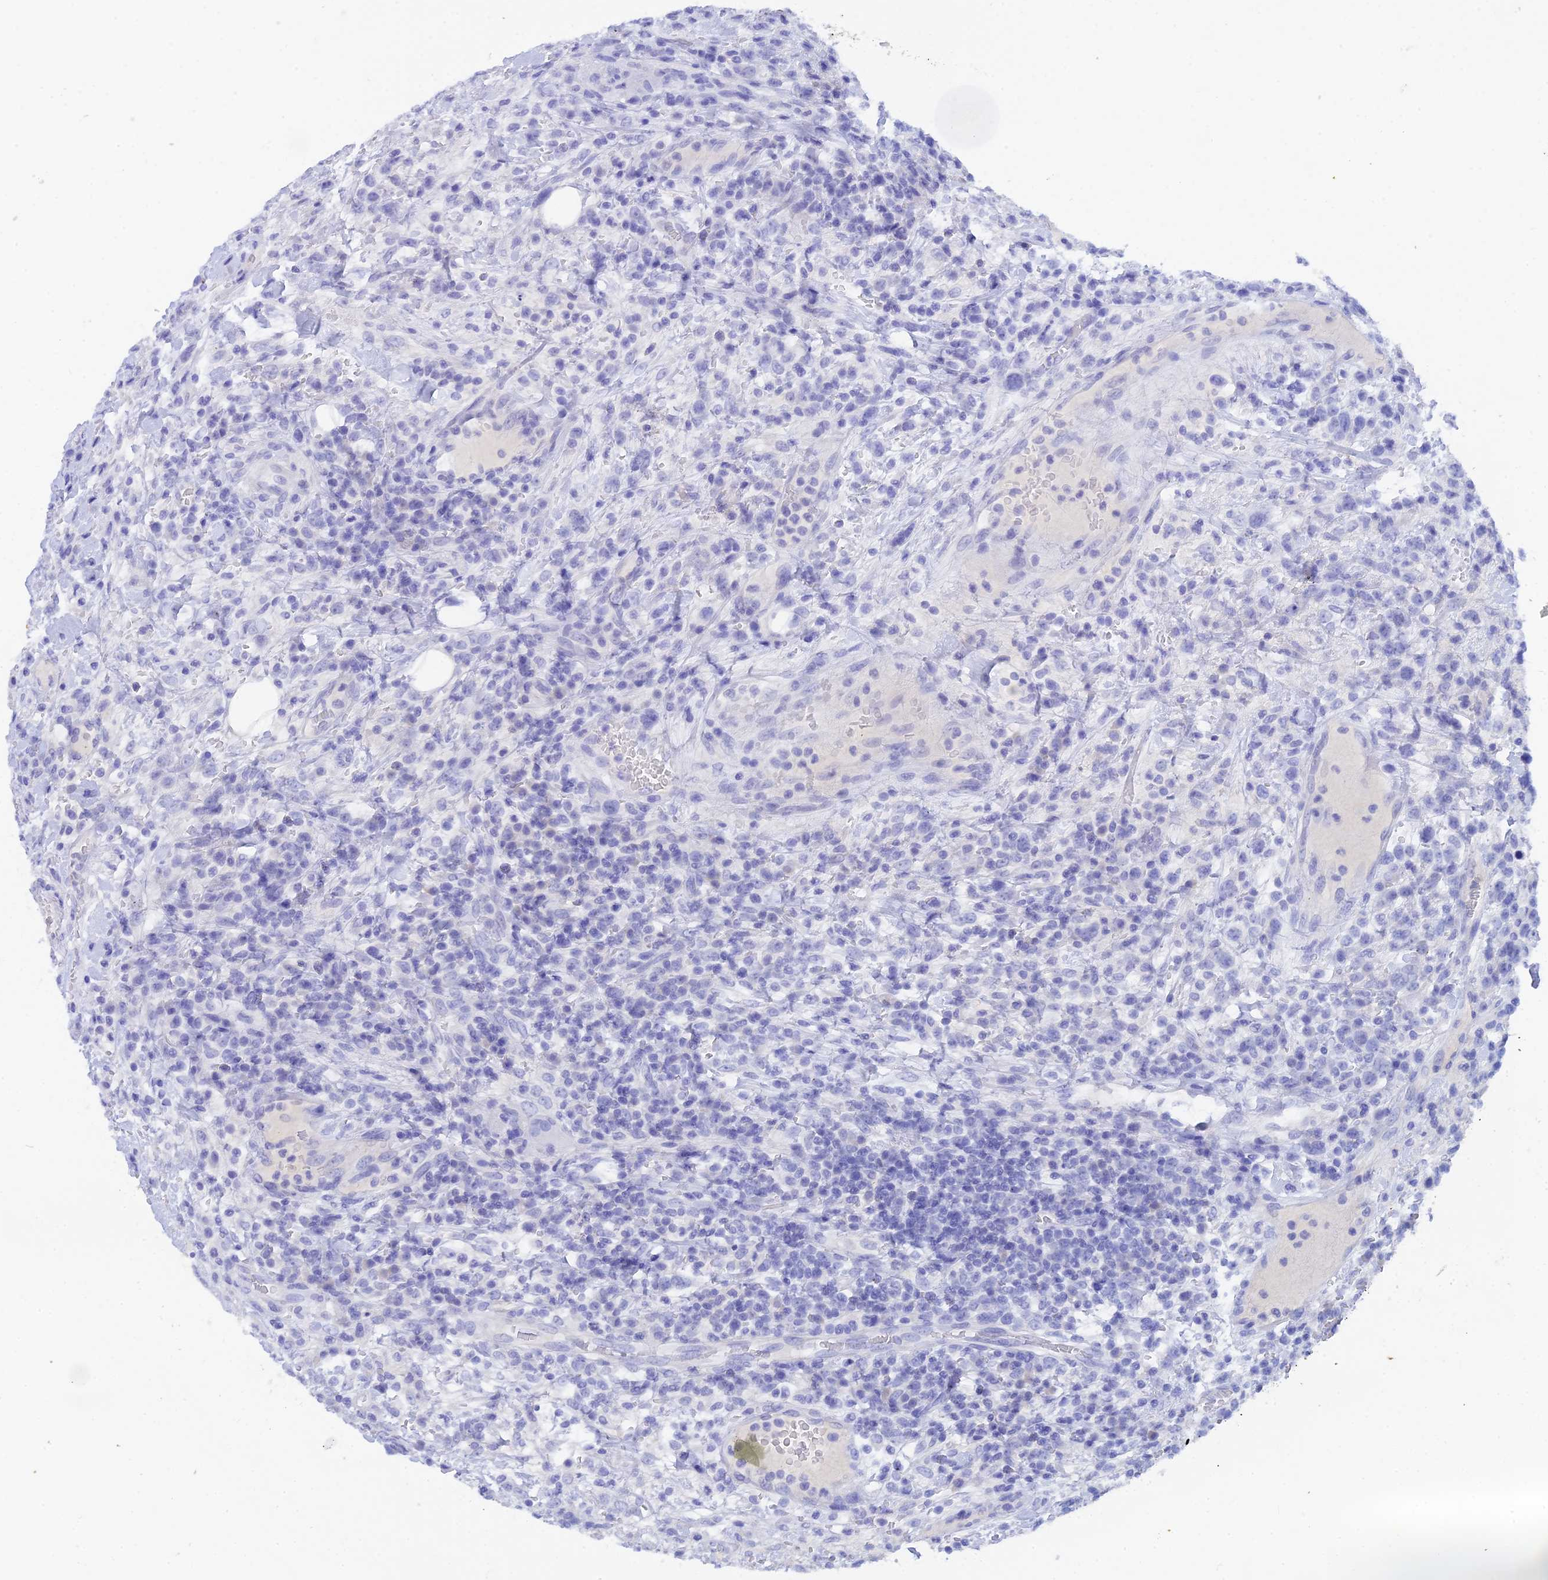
{"staining": {"intensity": "negative", "quantity": "none", "location": "none"}, "tissue": "lymphoma", "cell_type": "Tumor cells", "image_type": "cancer", "snomed": [{"axis": "morphology", "description": "Malignant lymphoma, non-Hodgkin's type, High grade"}, {"axis": "topography", "description": "Colon"}], "caption": "Tumor cells show no significant protein expression in malignant lymphoma, non-Hodgkin's type (high-grade).", "gene": "REG1A", "patient": {"sex": "female", "age": 53}}